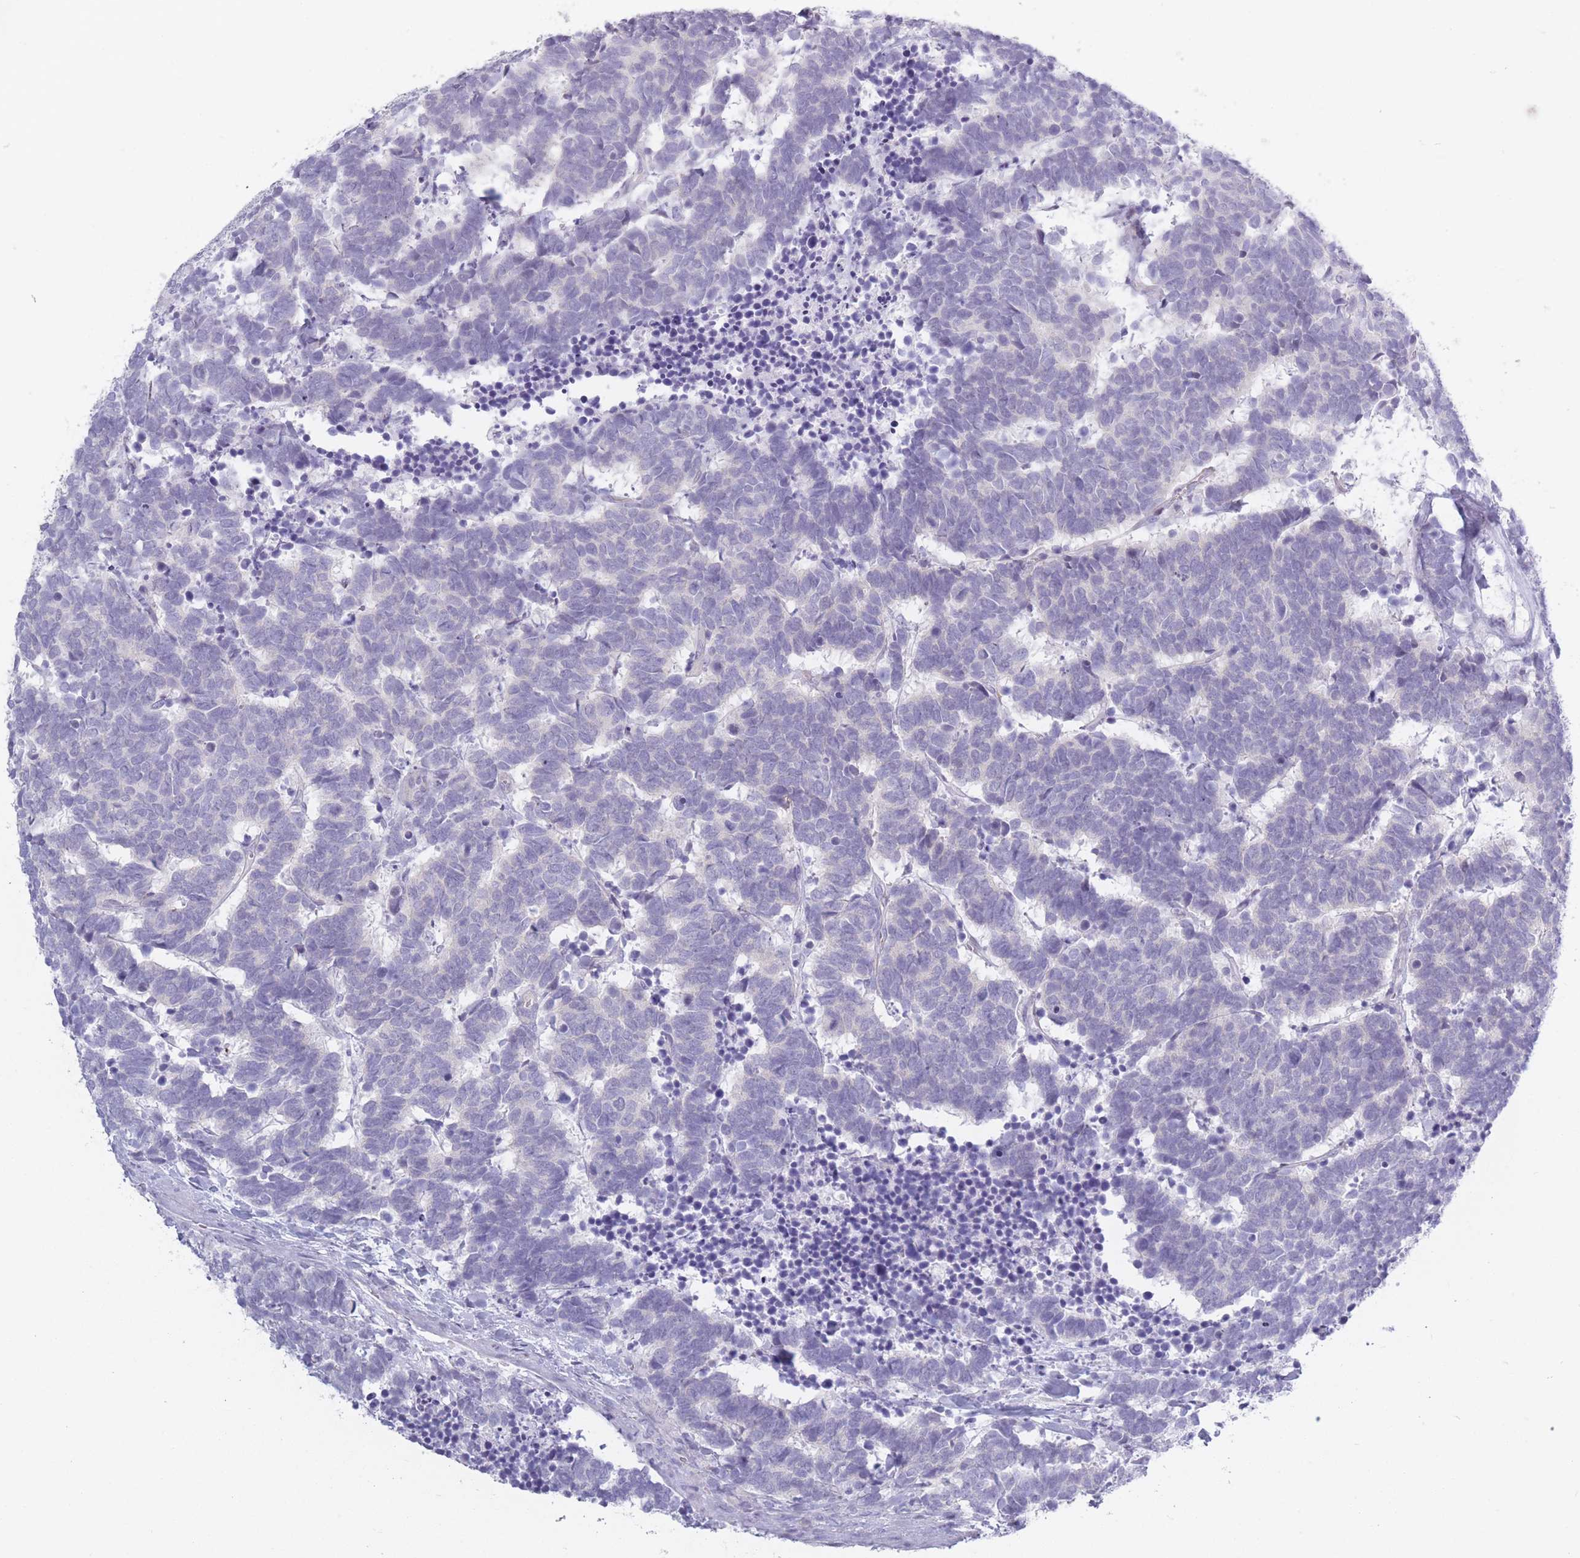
{"staining": {"intensity": "negative", "quantity": "none", "location": "none"}, "tissue": "carcinoid", "cell_type": "Tumor cells", "image_type": "cancer", "snomed": [{"axis": "morphology", "description": "Carcinoma, NOS"}, {"axis": "morphology", "description": "Carcinoid, malignant, NOS"}, {"axis": "topography", "description": "Urinary bladder"}], "caption": "The immunohistochemistry (IHC) histopathology image has no significant positivity in tumor cells of carcinoid tissue.", "gene": "PLEKHG2", "patient": {"sex": "male", "age": 57}}